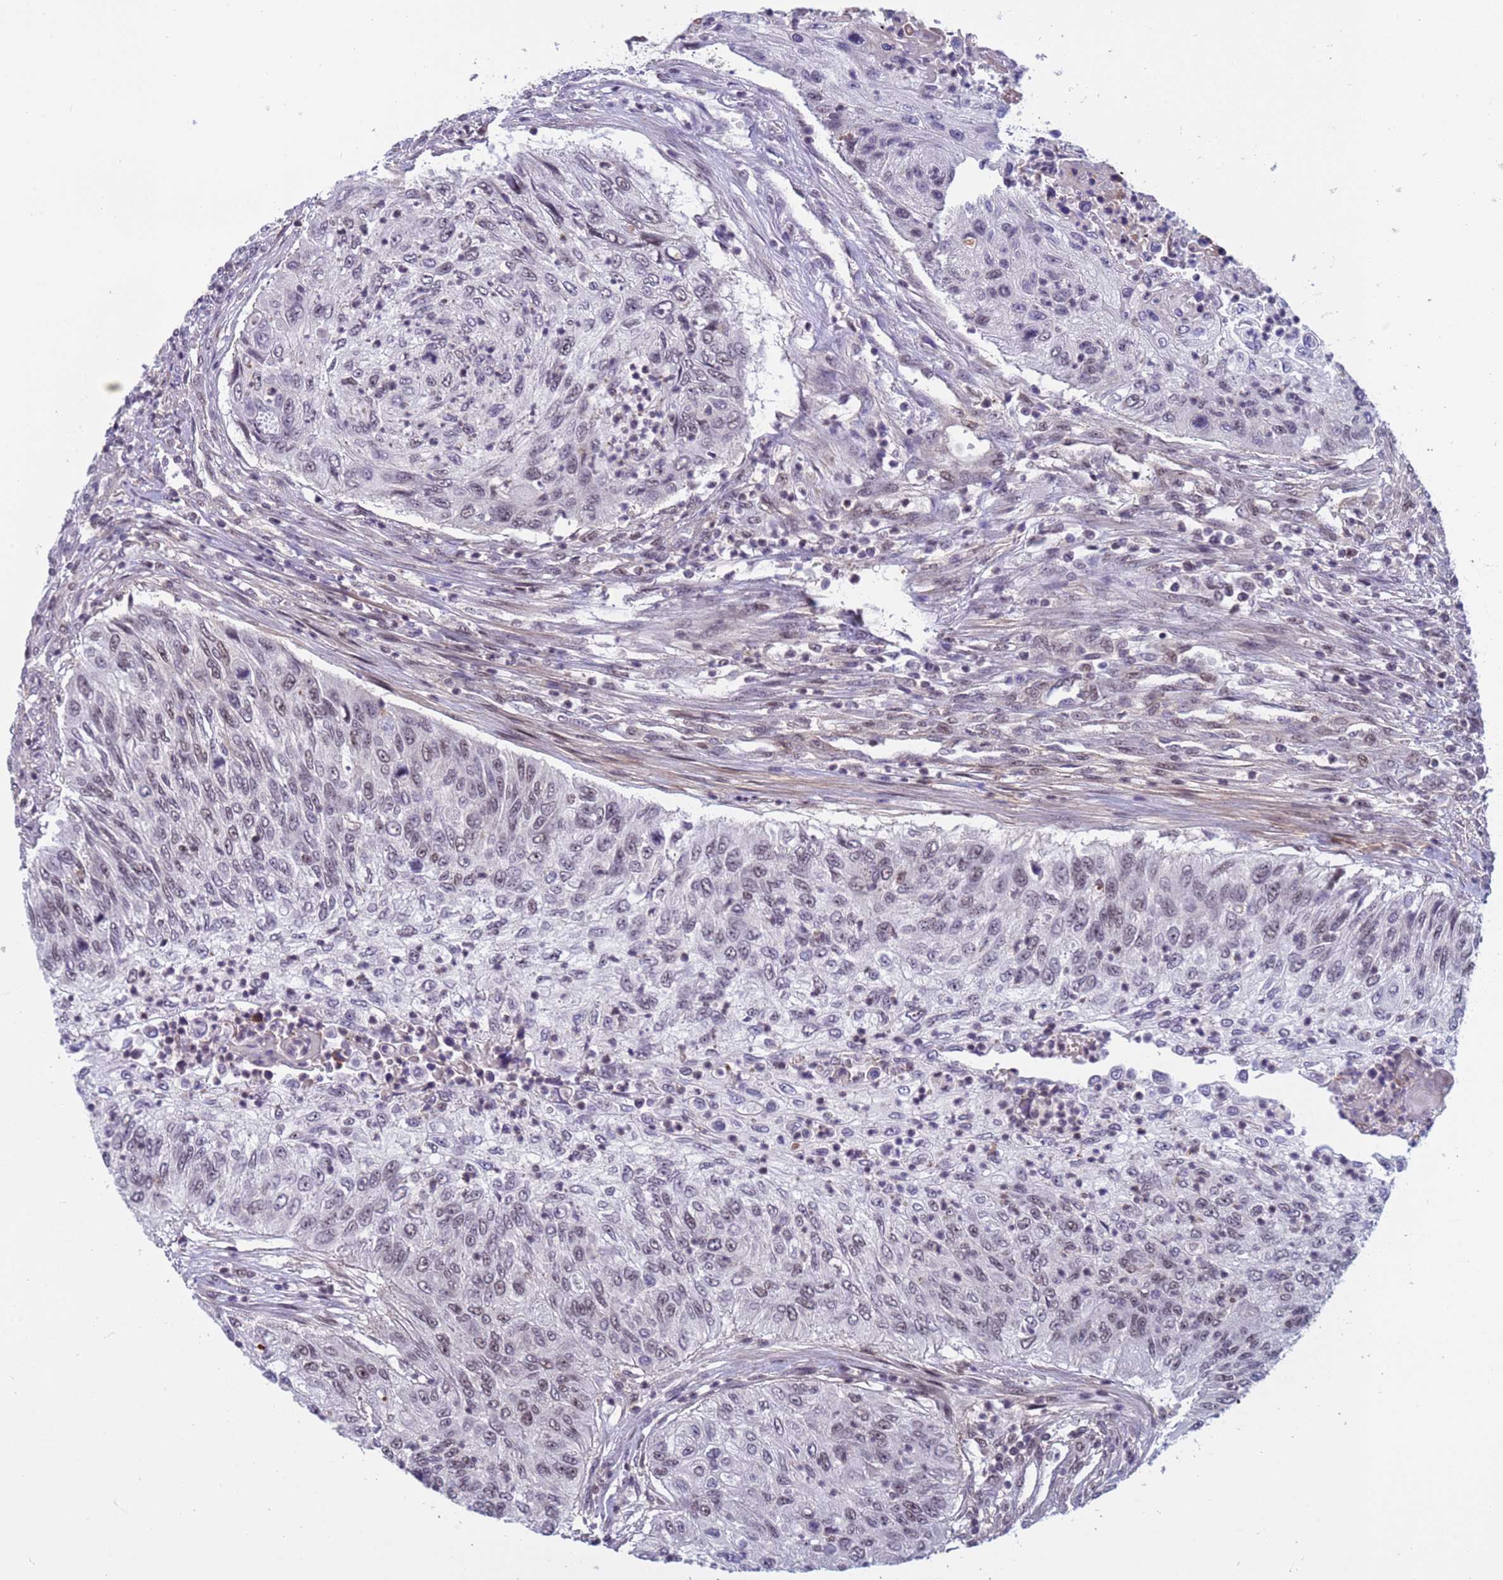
{"staining": {"intensity": "weak", "quantity": "25%-75%", "location": "nuclear"}, "tissue": "urothelial cancer", "cell_type": "Tumor cells", "image_type": "cancer", "snomed": [{"axis": "morphology", "description": "Urothelial carcinoma, High grade"}, {"axis": "topography", "description": "Urinary bladder"}], "caption": "A brown stain shows weak nuclear positivity of a protein in human urothelial carcinoma (high-grade) tumor cells. The staining is performed using DAB brown chromogen to label protein expression. The nuclei are counter-stained blue using hematoxylin.", "gene": "NSL1", "patient": {"sex": "female", "age": 60}}